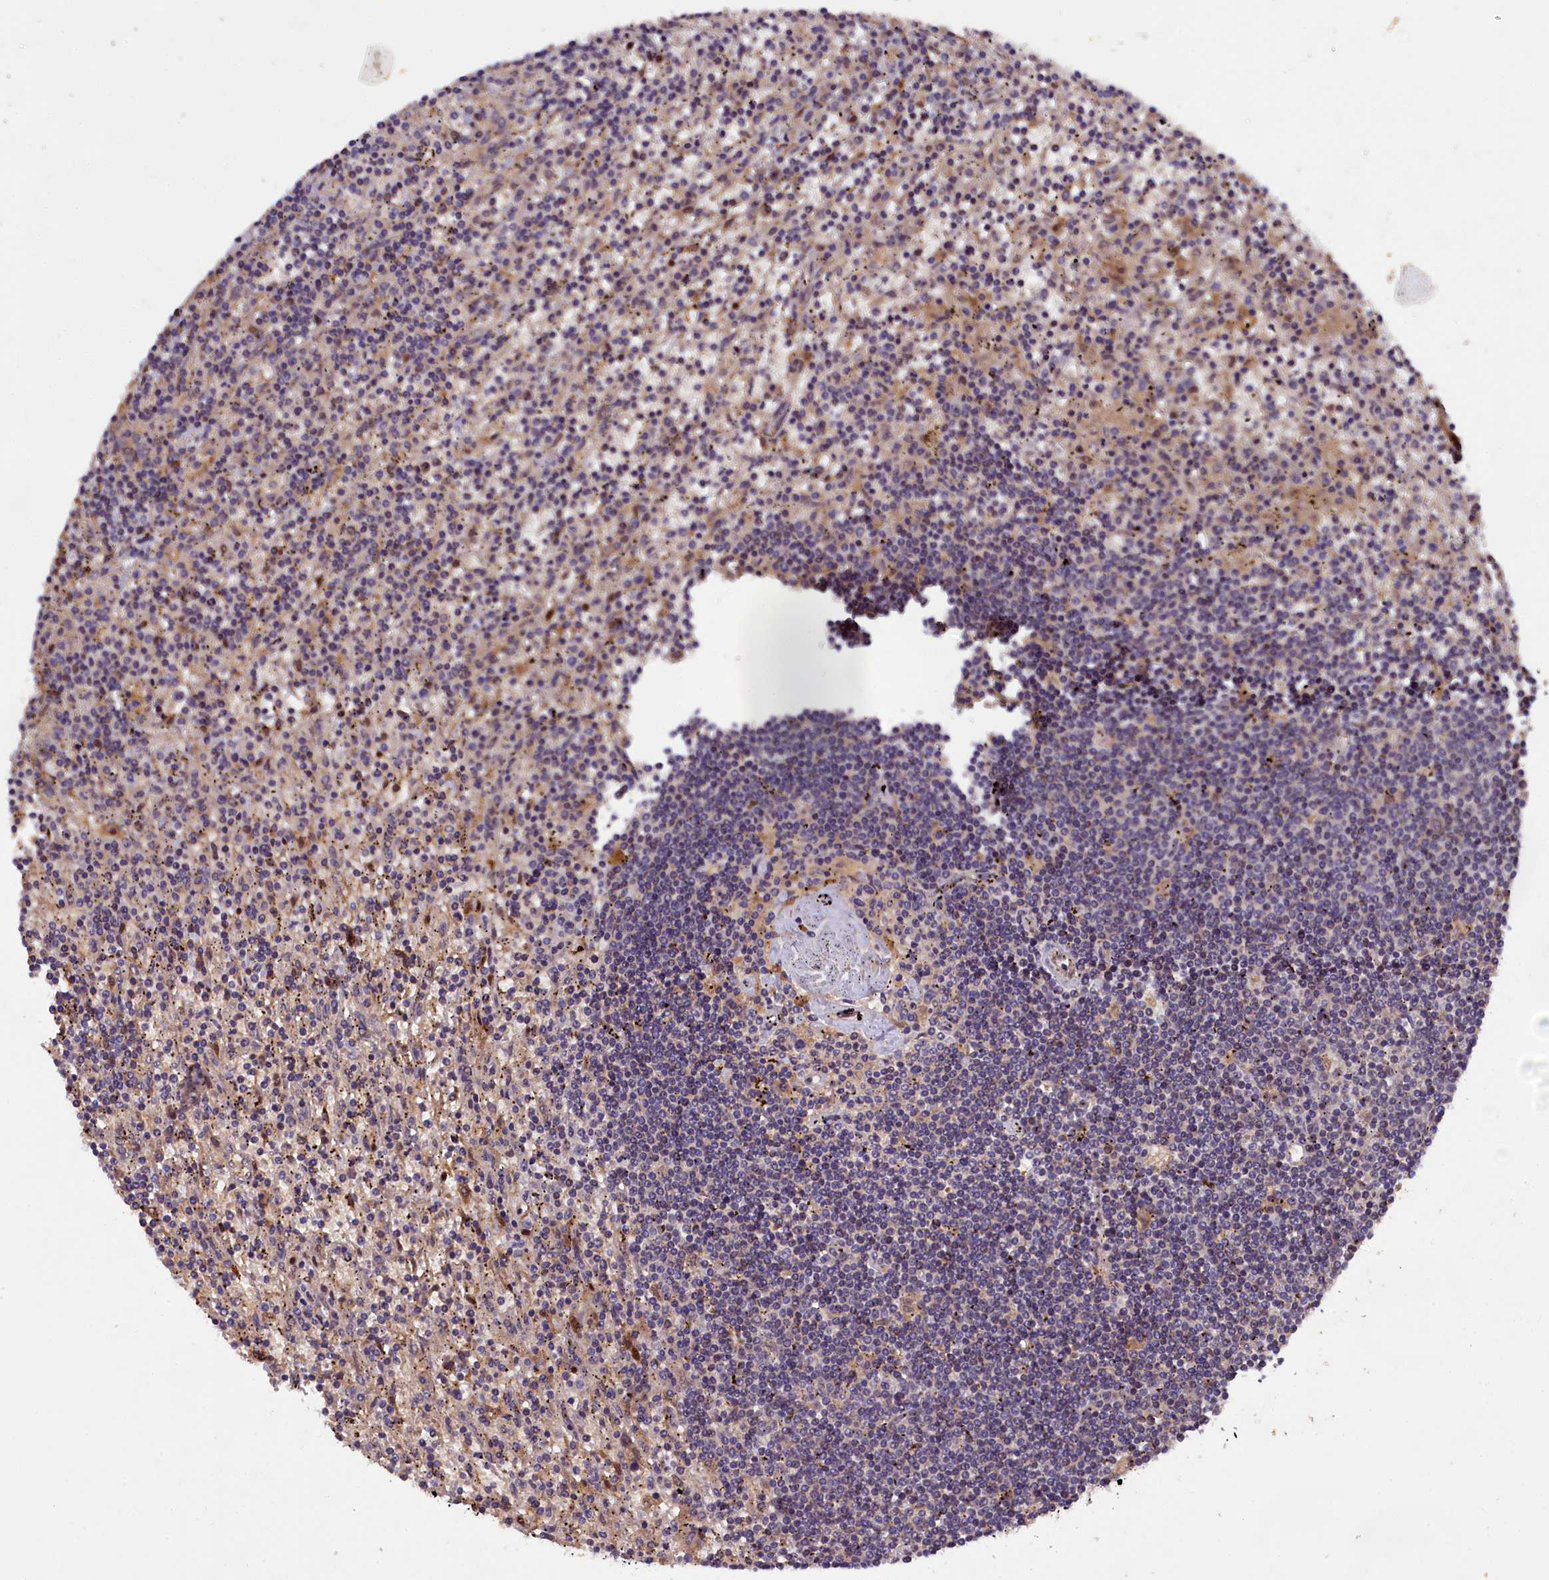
{"staining": {"intensity": "weak", "quantity": "<25%", "location": "cytoplasmic/membranous"}, "tissue": "lymphoma", "cell_type": "Tumor cells", "image_type": "cancer", "snomed": [{"axis": "morphology", "description": "Malignant lymphoma, non-Hodgkin's type, Low grade"}, {"axis": "topography", "description": "Spleen"}], "caption": "Immunohistochemical staining of low-grade malignant lymphoma, non-Hodgkin's type shows no significant positivity in tumor cells.", "gene": "NAIP", "patient": {"sex": "male", "age": 76}}